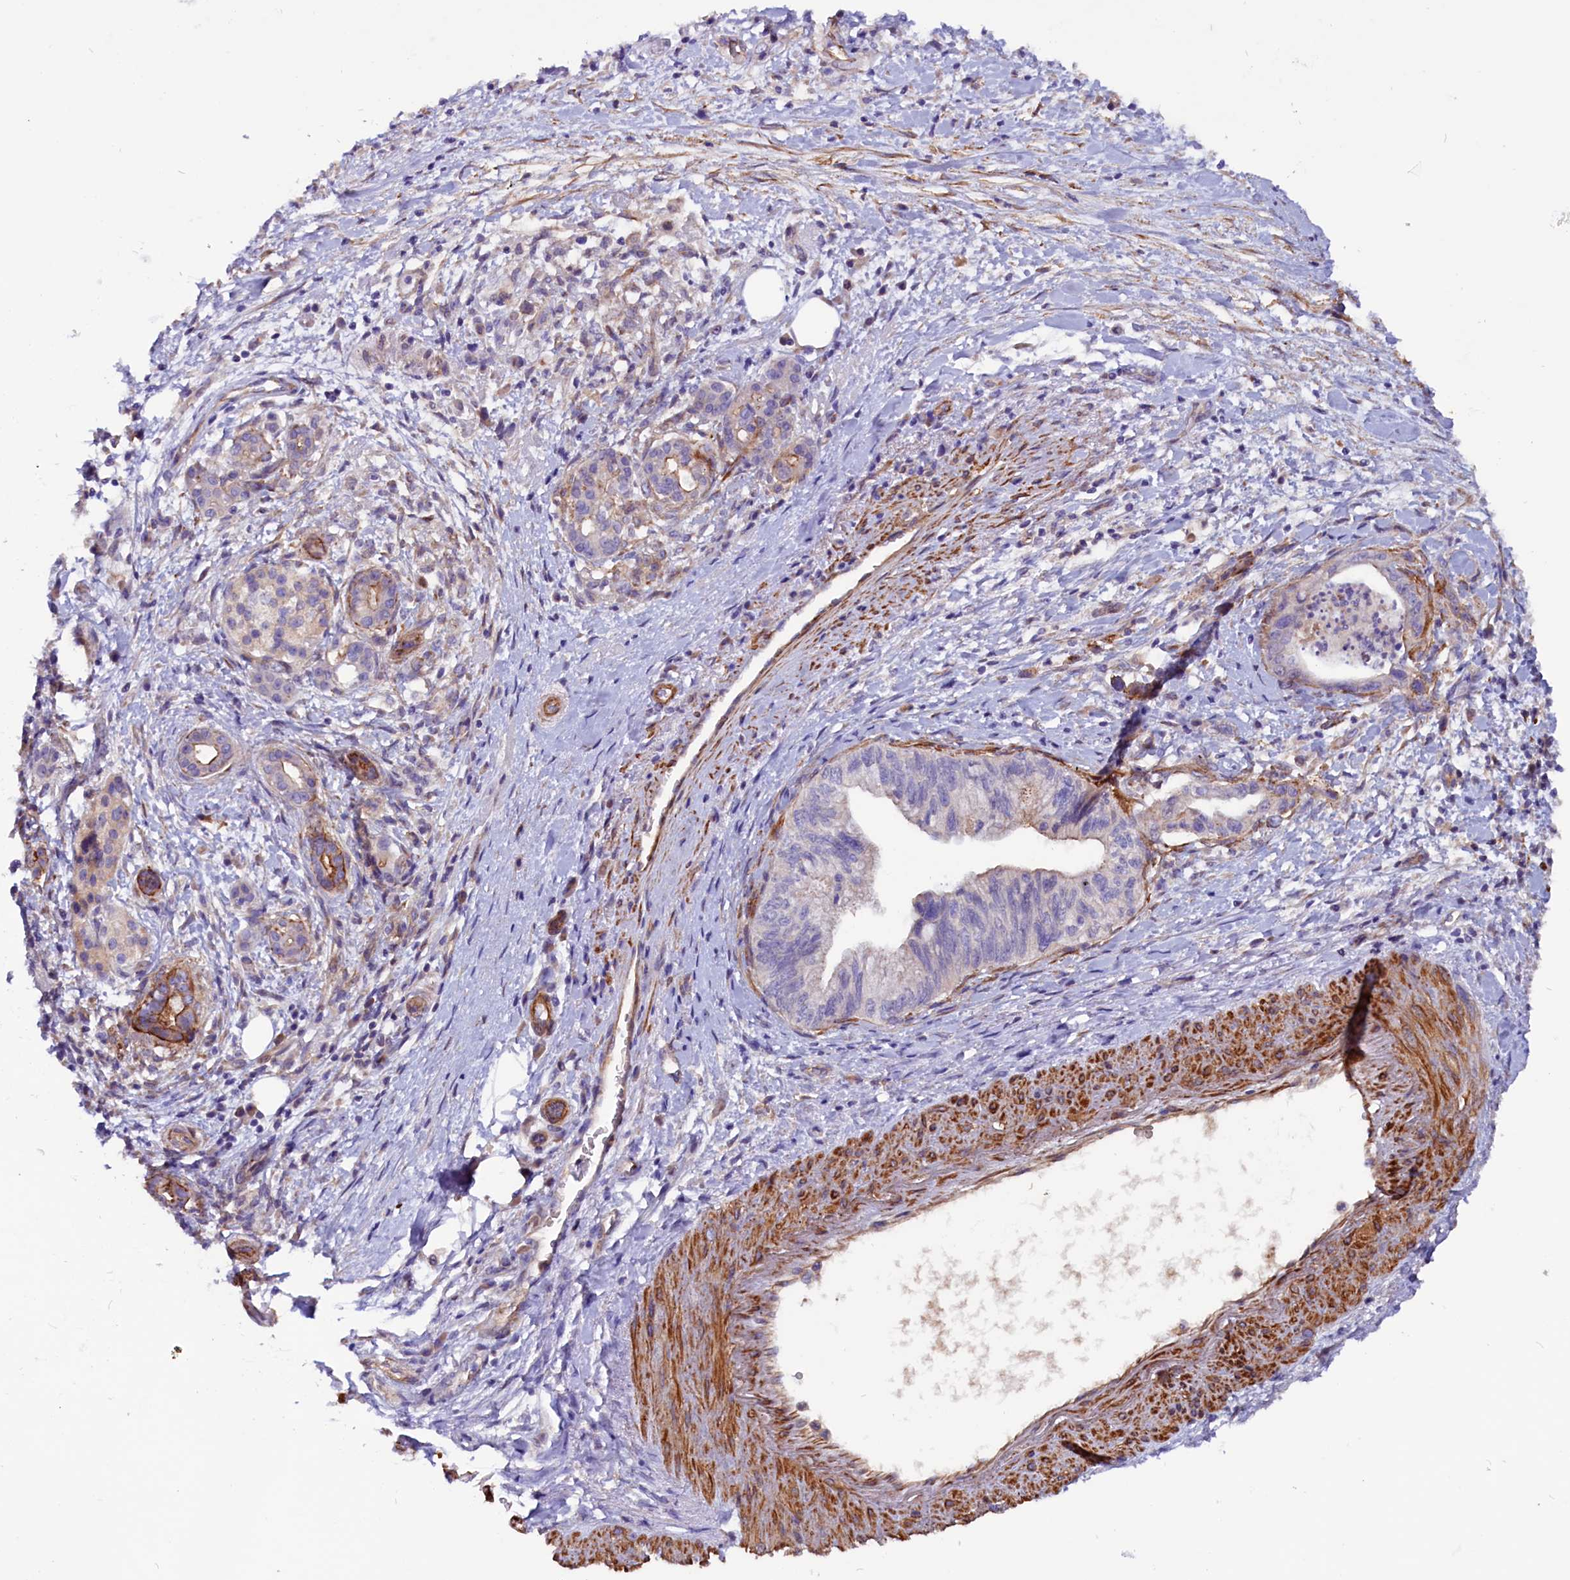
{"staining": {"intensity": "negative", "quantity": "none", "location": "none"}, "tissue": "pancreatic cancer", "cell_type": "Tumor cells", "image_type": "cancer", "snomed": [{"axis": "morphology", "description": "Adenocarcinoma, NOS"}, {"axis": "topography", "description": "Pancreas"}], "caption": "High magnification brightfield microscopy of pancreatic adenocarcinoma stained with DAB (3,3'-diaminobenzidine) (brown) and counterstained with hematoxylin (blue): tumor cells show no significant positivity.", "gene": "ZNF749", "patient": {"sex": "female", "age": 73}}